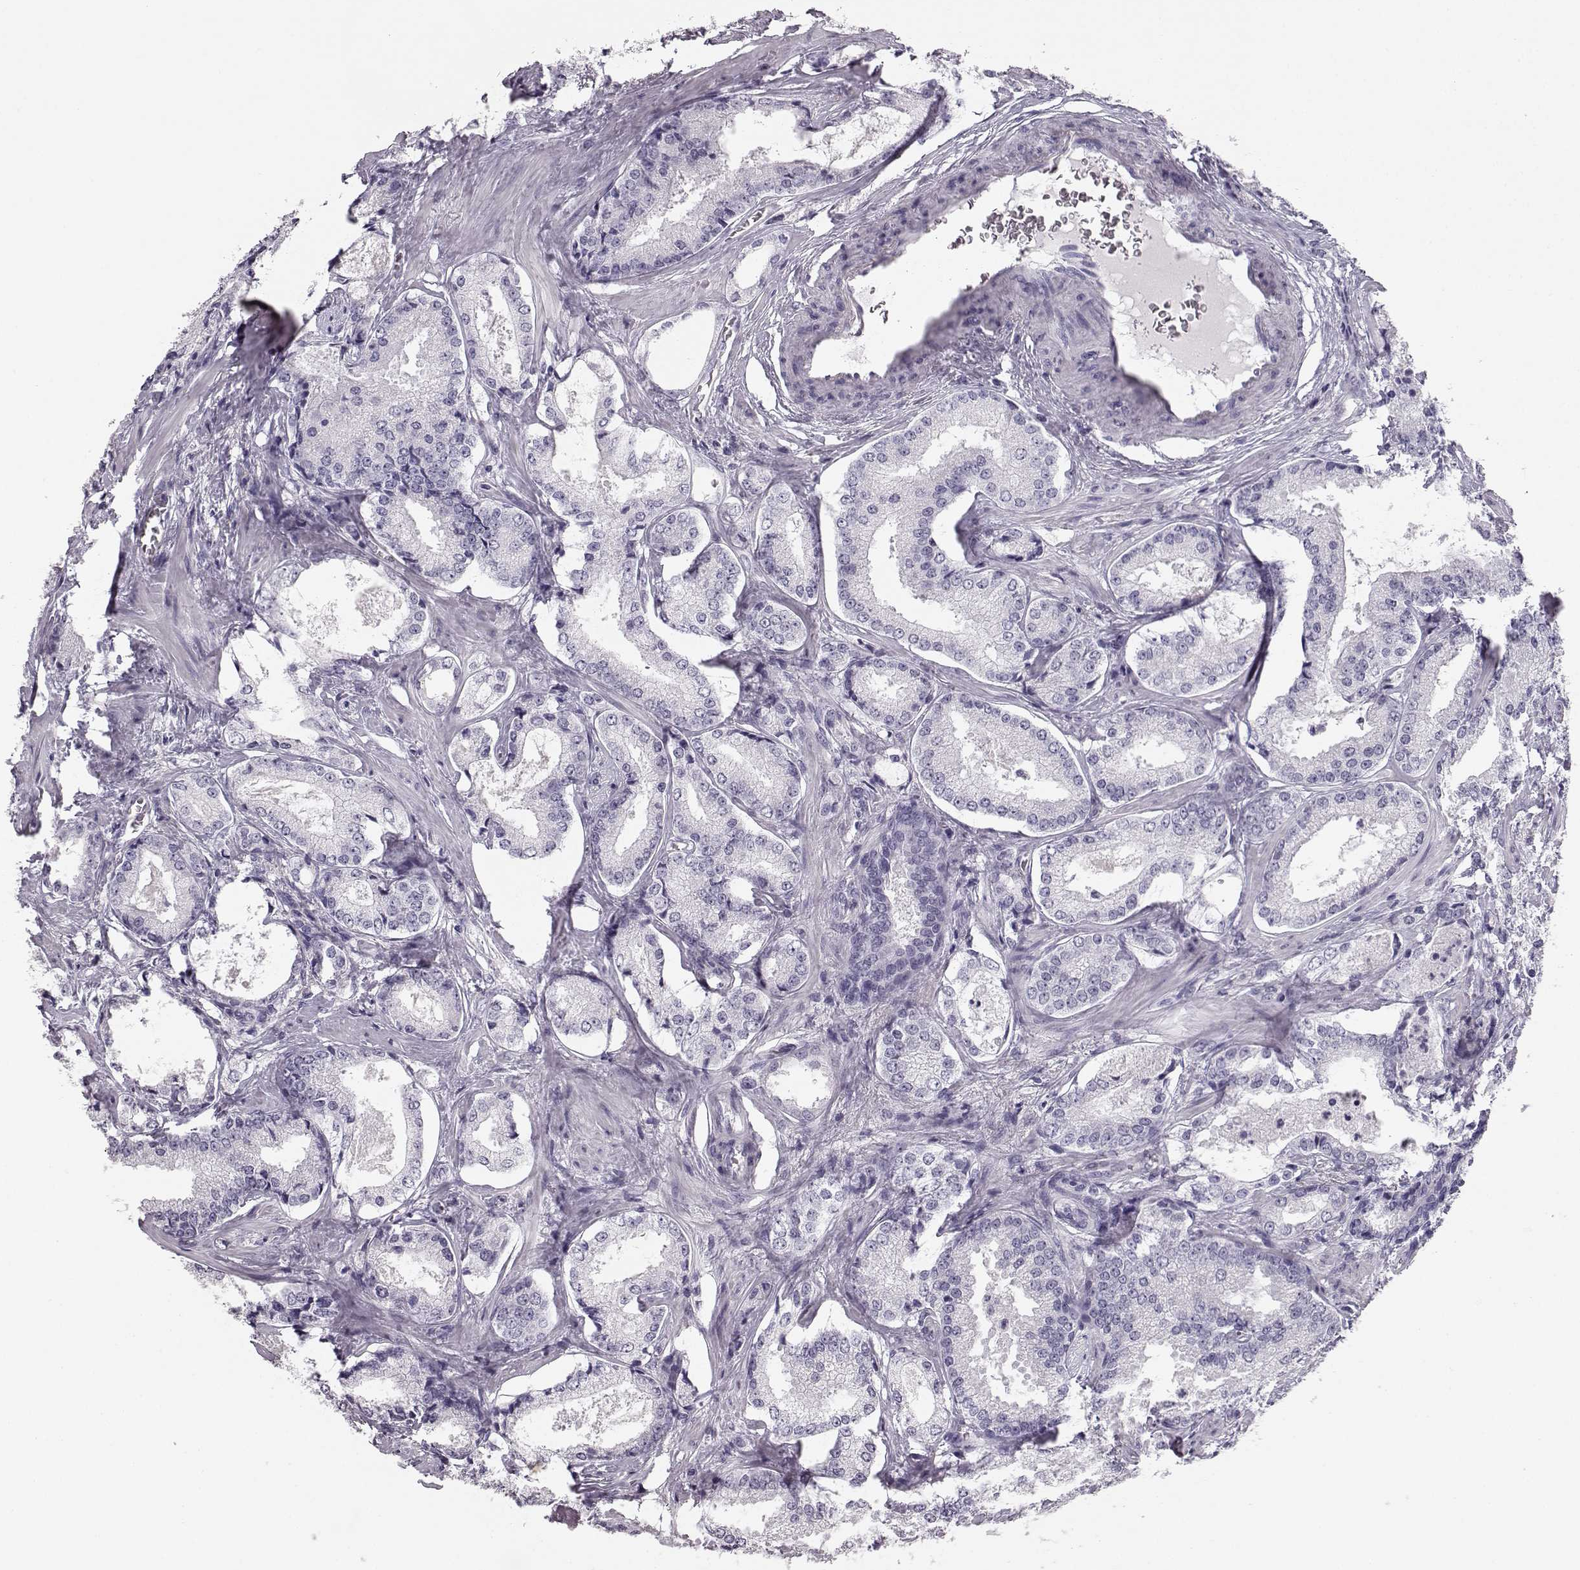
{"staining": {"intensity": "negative", "quantity": "none", "location": "none"}, "tissue": "prostate cancer", "cell_type": "Tumor cells", "image_type": "cancer", "snomed": [{"axis": "morphology", "description": "Adenocarcinoma, Low grade"}, {"axis": "topography", "description": "Prostate"}], "caption": "IHC image of human prostate cancer (low-grade adenocarcinoma) stained for a protein (brown), which demonstrates no staining in tumor cells. (Brightfield microscopy of DAB (3,3'-diaminobenzidine) immunohistochemistry (IHC) at high magnification).", "gene": "BFSP2", "patient": {"sex": "male", "age": 56}}